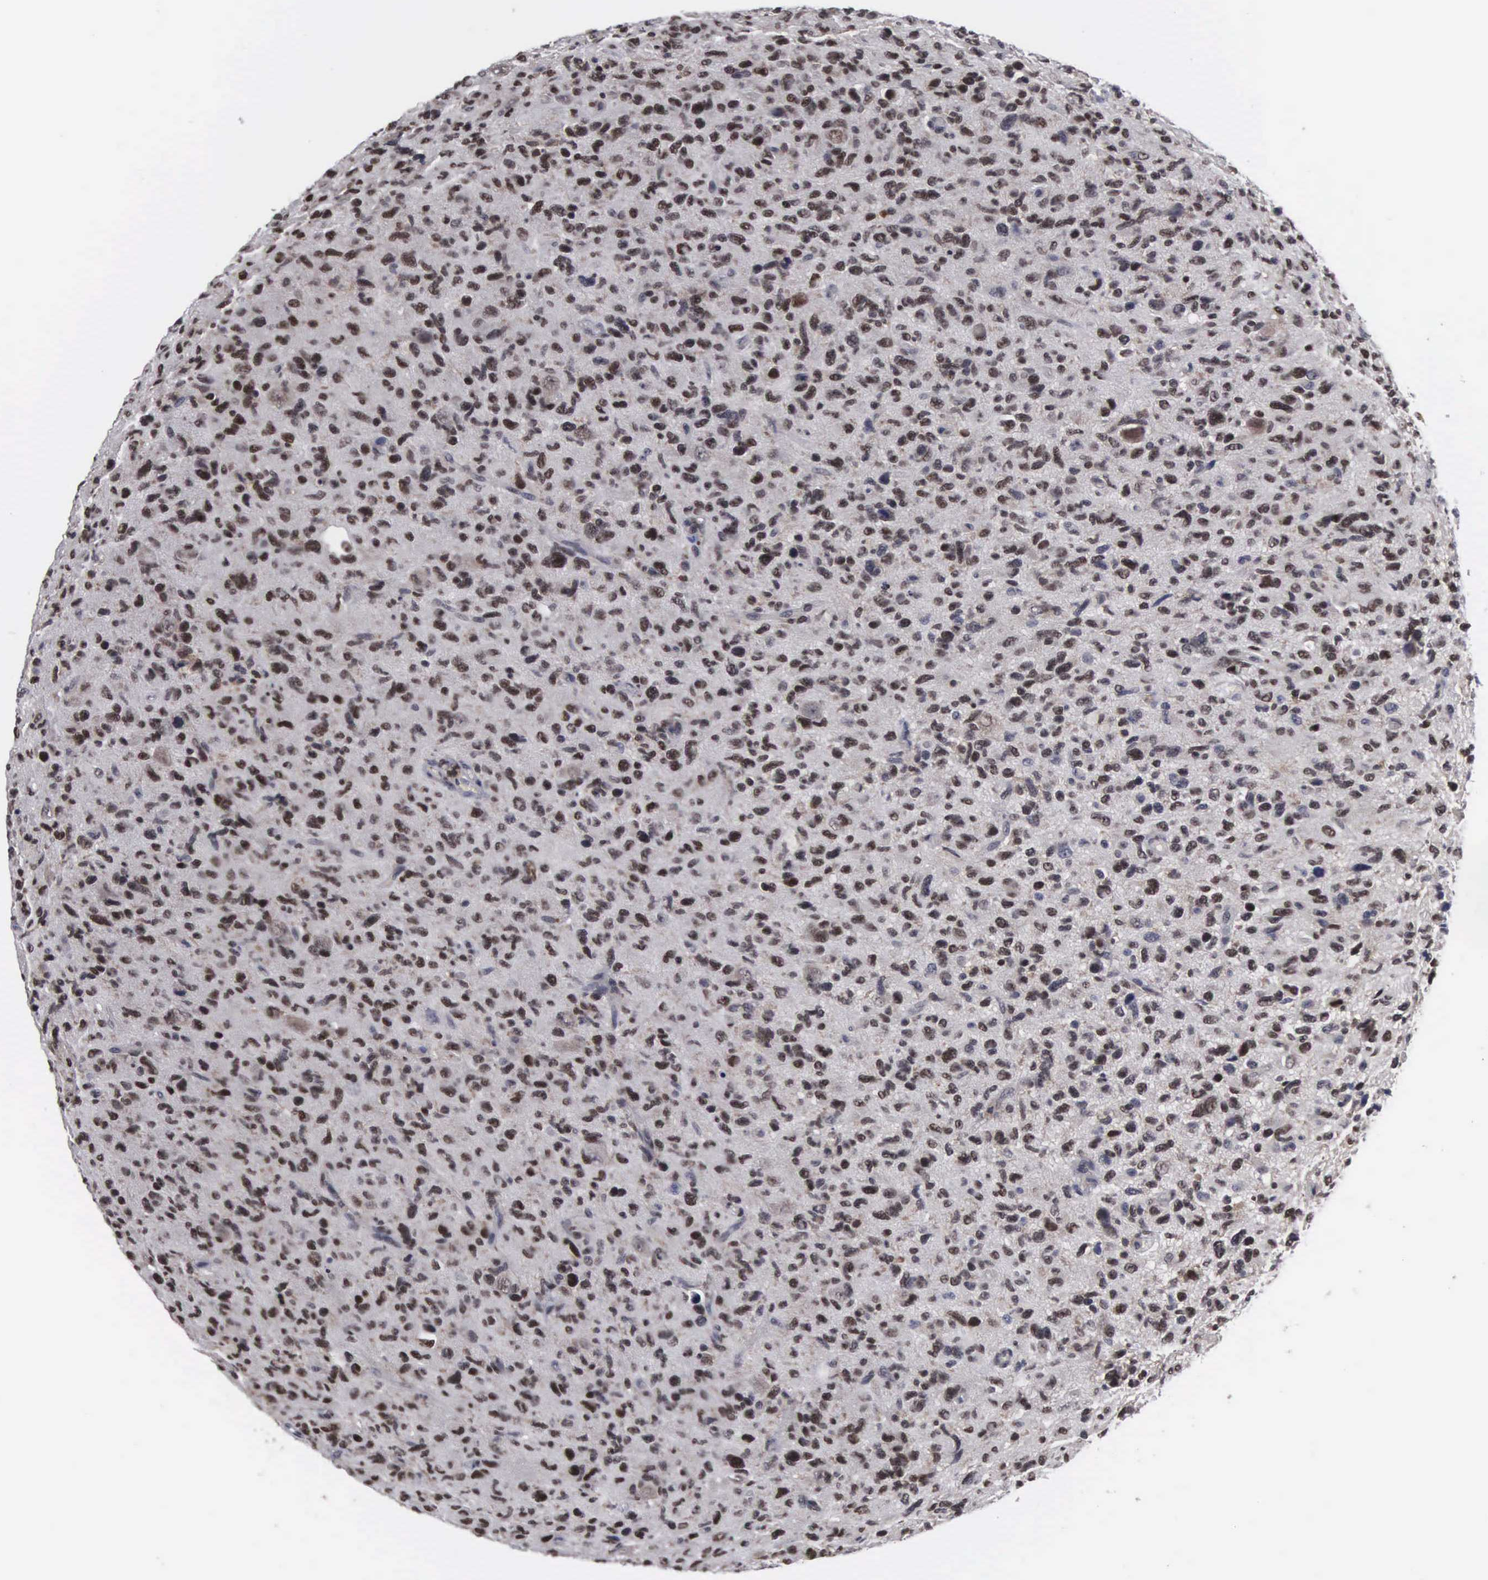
{"staining": {"intensity": "moderate", "quantity": "25%-75%", "location": "nuclear"}, "tissue": "glioma", "cell_type": "Tumor cells", "image_type": "cancer", "snomed": [{"axis": "morphology", "description": "Glioma, malignant, High grade"}, {"axis": "topography", "description": "Brain"}], "caption": "Malignant glioma (high-grade) was stained to show a protein in brown. There is medium levels of moderate nuclear staining in approximately 25%-75% of tumor cells. The protein is shown in brown color, while the nuclei are stained blue.", "gene": "TRMT5", "patient": {"sex": "female", "age": 60}}